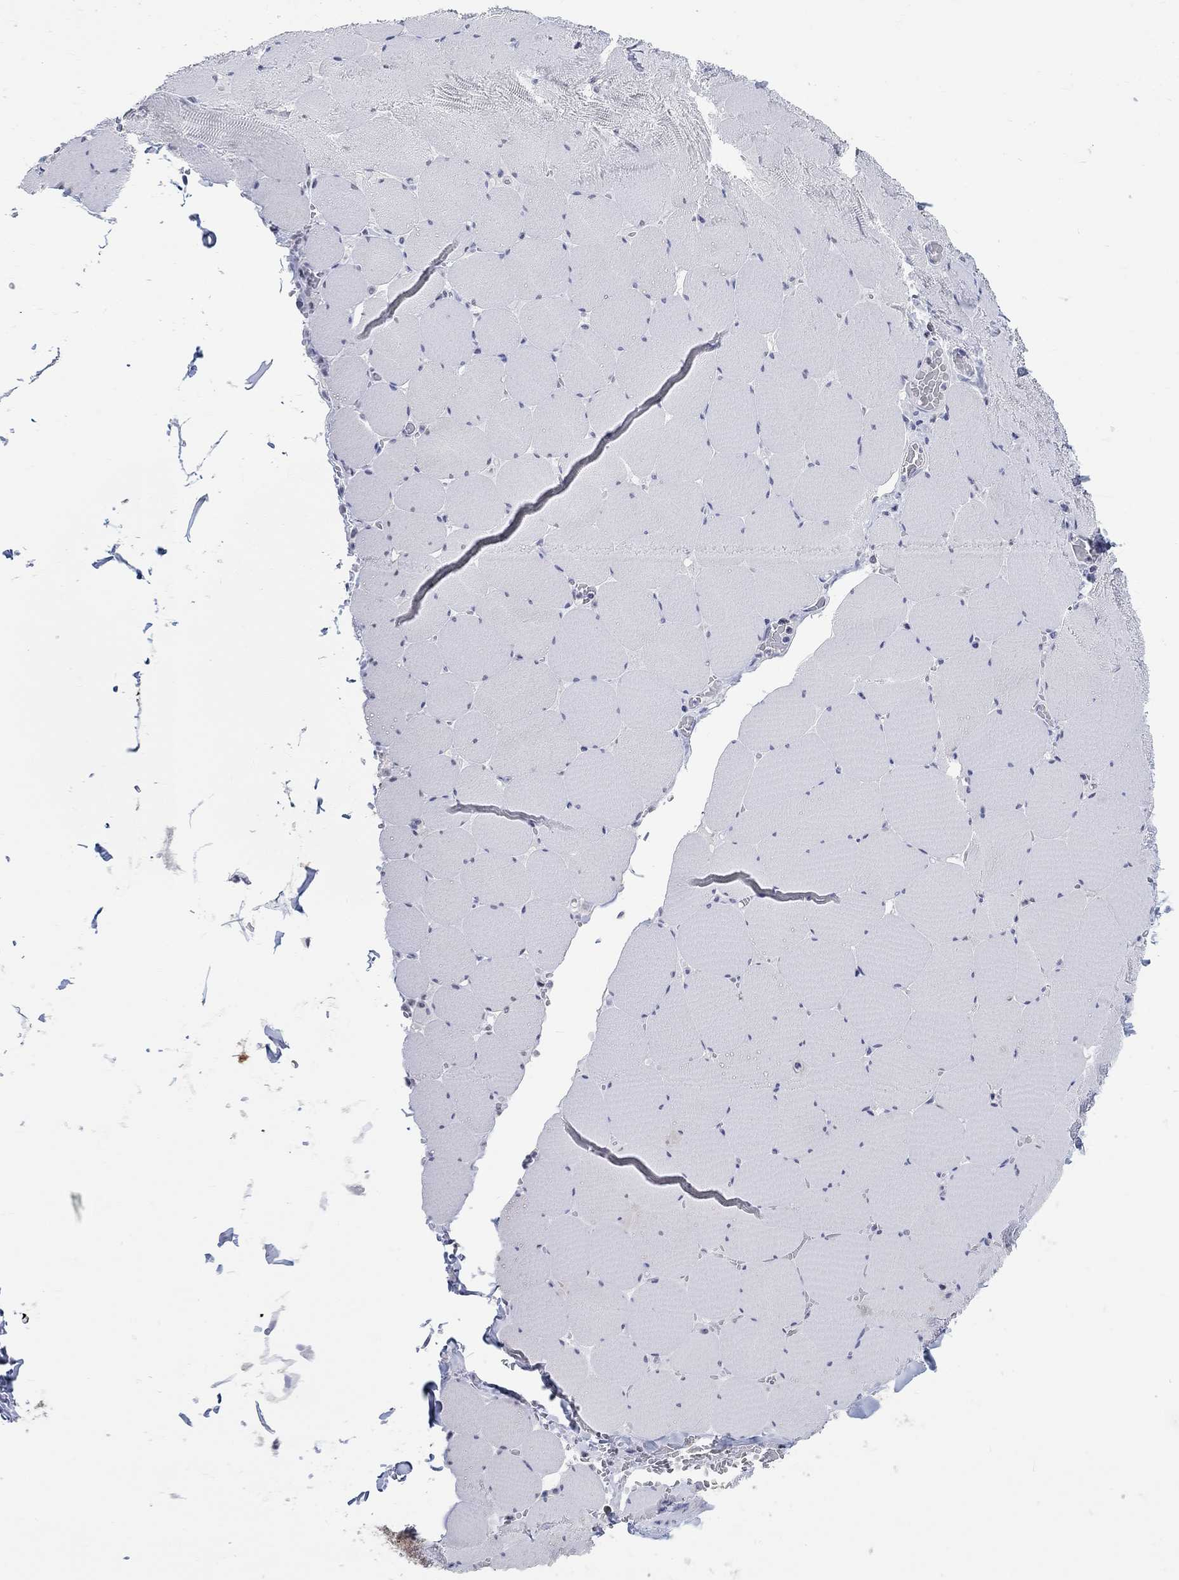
{"staining": {"intensity": "negative", "quantity": "none", "location": "none"}, "tissue": "skeletal muscle", "cell_type": "Myocytes", "image_type": "normal", "snomed": [{"axis": "morphology", "description": "Normal tissue, NOS"}, {"axis": "morphology", "description": "Malignant melanoma, Metastatic site"}, {"axis": "topography", "description": "Skeletal muscle"}], "caption": "An IHC image of benign skeletal muscle is shown. There is no staining in myocytes of skeletal muscle. The staining is performed using DAB (3,3'-diaminobenzidine) brown chromogen with nuclei counter-stained in using hematoxylin.", "gene": "ANKS1B", "patient": {"sex": "male", "age": 50}}